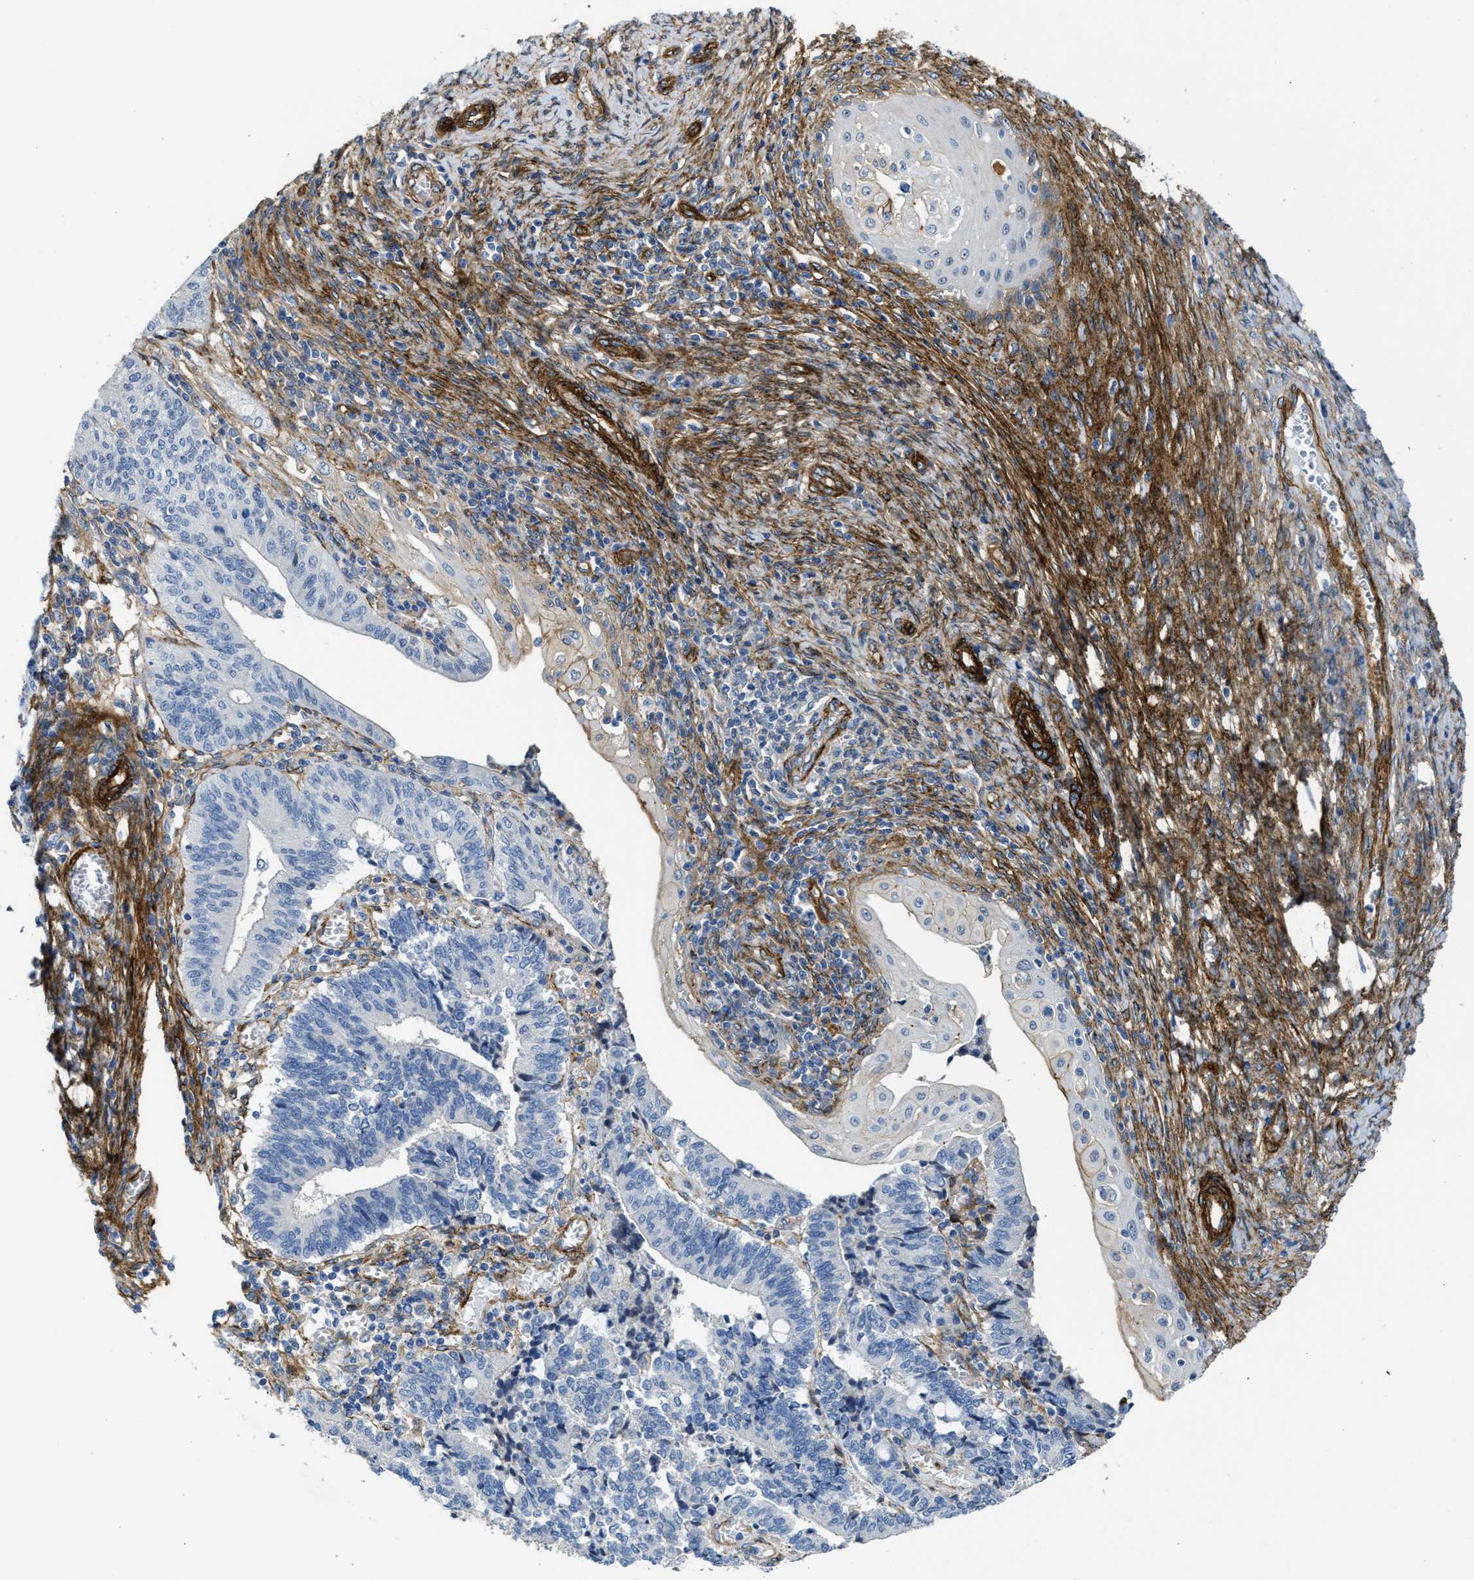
{"staining": {"intensity": "negative", "quantity": "none", "location": "none"}, "tissue": "cervical cancer", "cell_type": "Tumor cells", "image_type": "cancer", "snomed": [{"axis": "morphology", "description": "Adenocarcinoma, NOS"}, {"axis": "topography", "description": "Cervix"}], "caption": "Cervical cancer (adenocarcinoma) was stained to show a protein in brown. There is no significant expression in tumor cells.", "gene": "NAB1", "patient": {"sex": "female", "age": 44}}